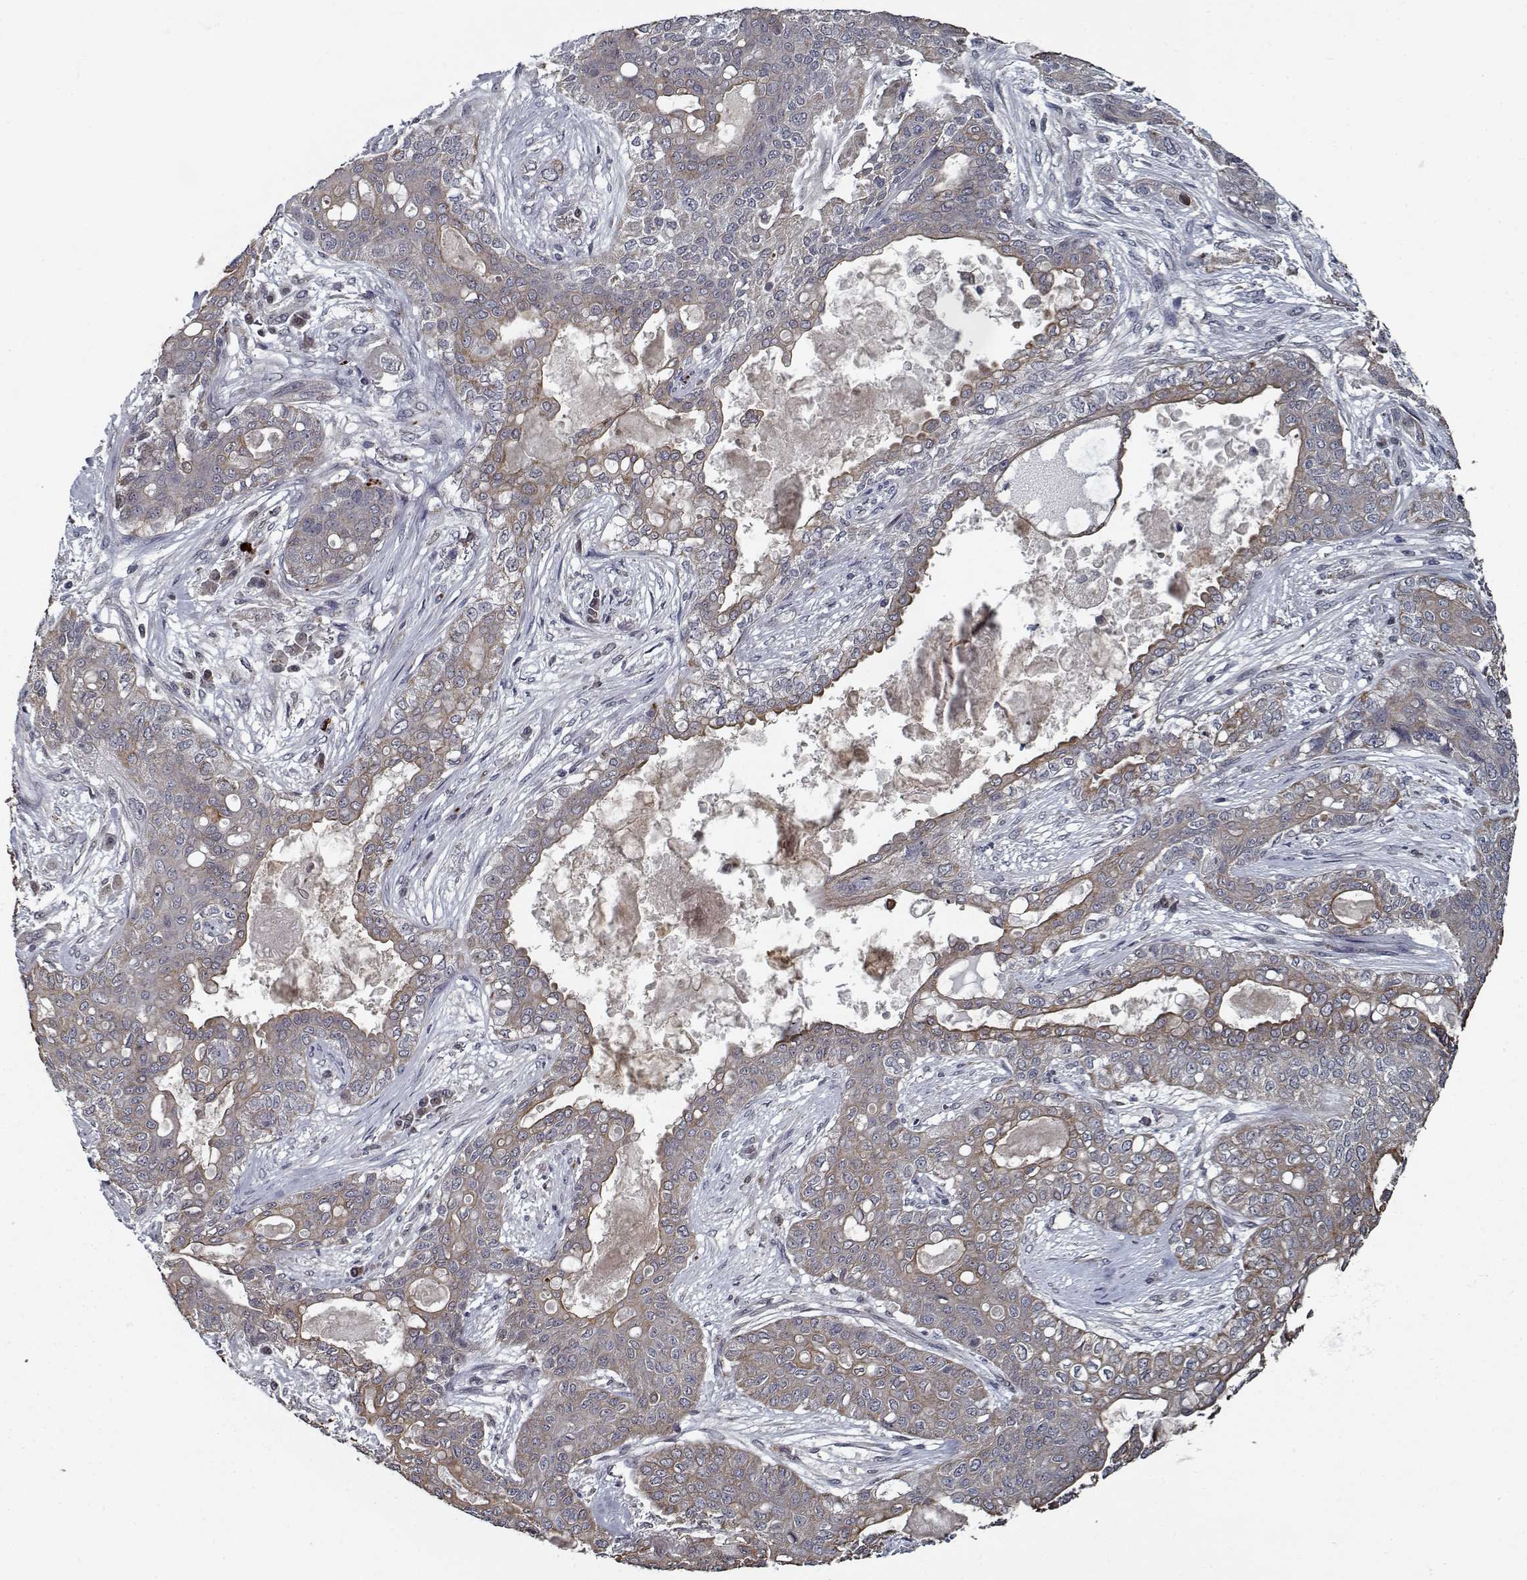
{"staining": {"intensity": "moderate", "quantity": ">75%", "location": "cytoplasmic/membranous"}, "tissue": "lung cancer", "cell_type": "Tumor cells", "image_type": "cancer", "snomed": [{"axis": "morphology", "description": "Squamous cell carcinoma, NOS"}, {"axis": "topography", "description": "Lung"}], "caption": "A medium amount of moderate cytoplasmic/membranous positivity is identified in approximately >75% of tumor cells in squamous cell carcinoma (lung) tissue.", "gene": "NLK", "patient": {"sex": "female", "age": 70}}